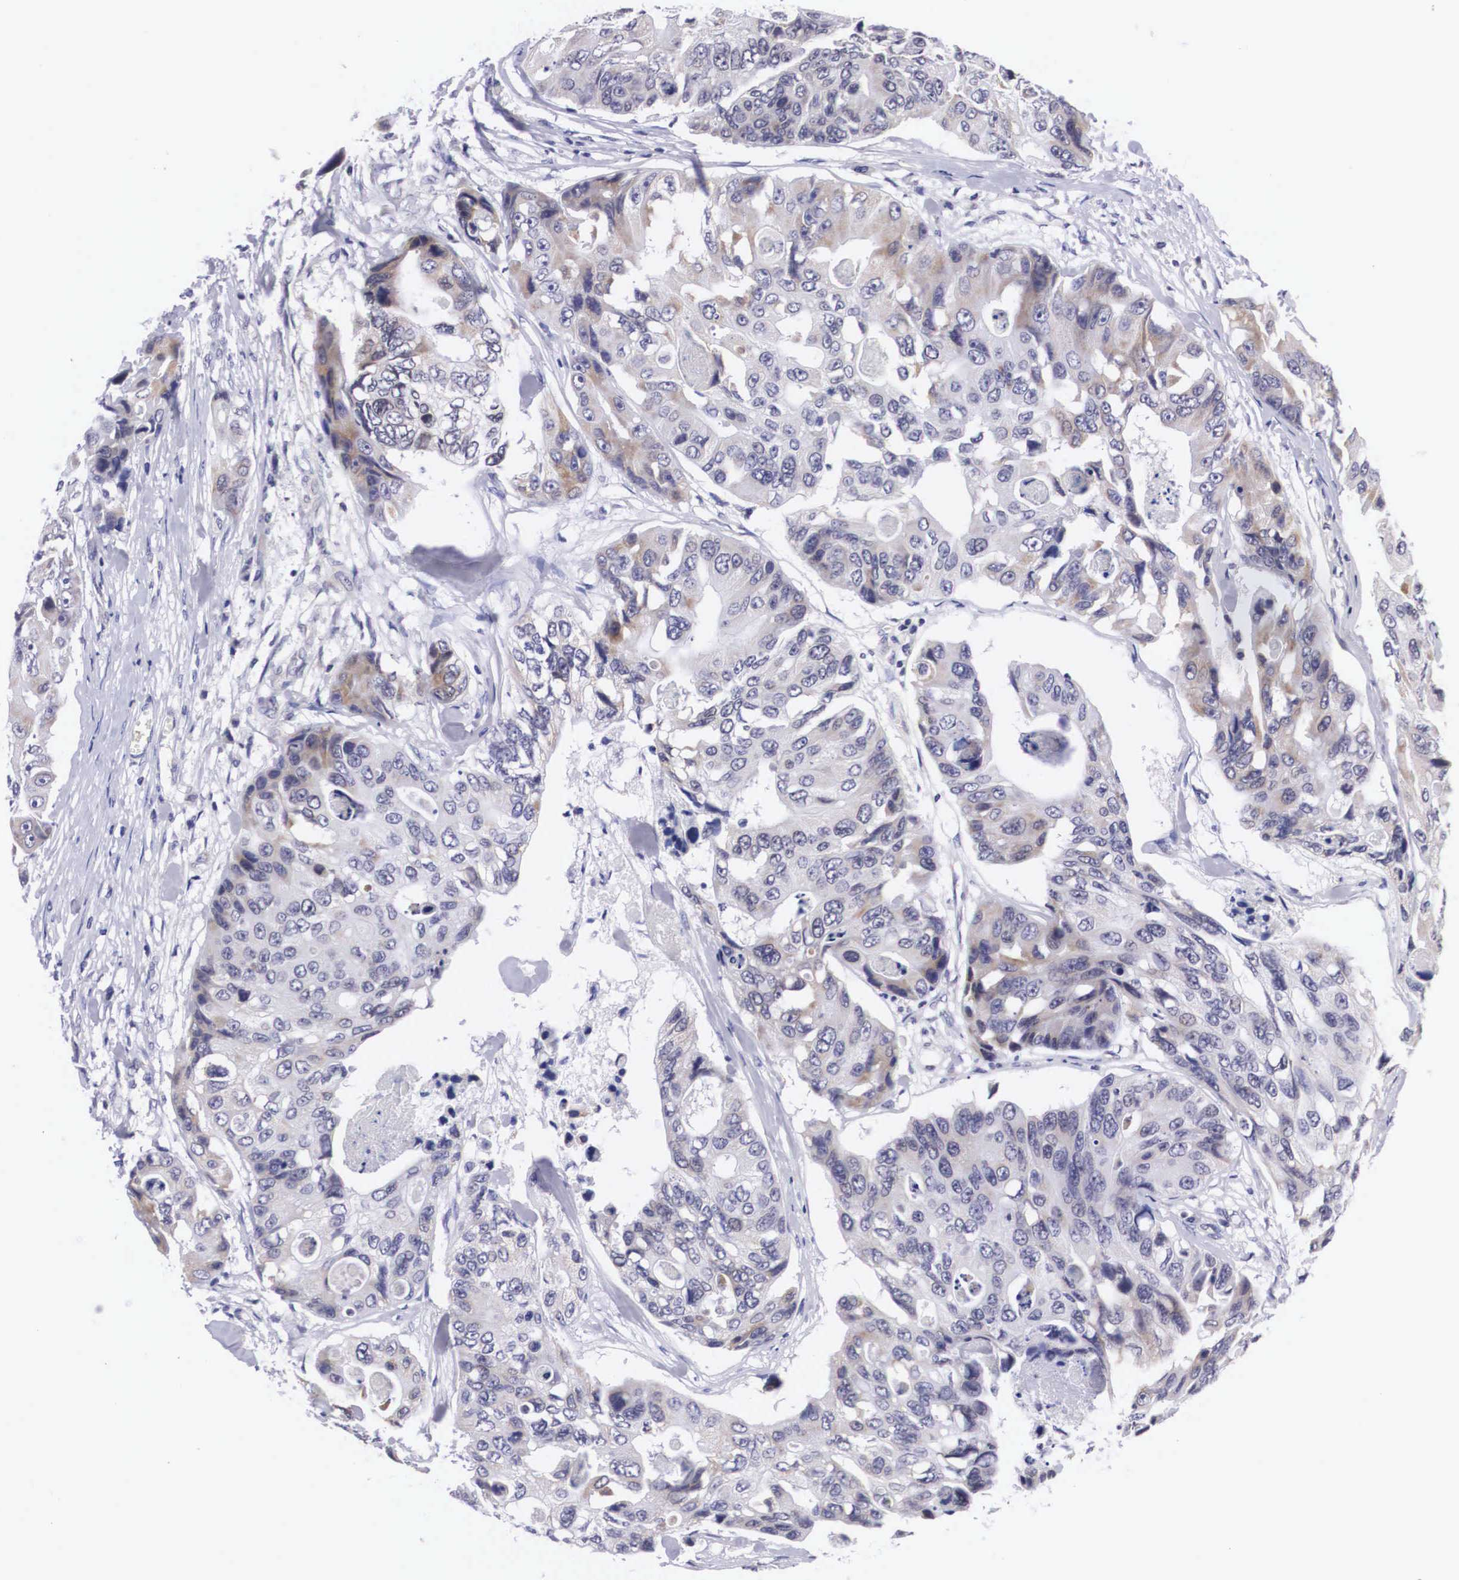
{"staining": {"intensity": "weak", "quantity": "<25%", "location": "cytoplasmic/membranous"}, "tissue": "colorectal cancer", "cell_type": "Tumor cells", "image_type": "cancer", "snomed": [{"axis": "morphology", "description": "Adenocarcinoma, NOS"}, {"axis": "topography", "description": "Colon"}], "caption": "A histopathology image of human adenocarcinoma (colorectal) is negative for staining in tumor cells. (DAB immunohistochemistry (IHC), high magnification).", "gene": "SOX11", "patient": {"sex": "female", "age": 86}}